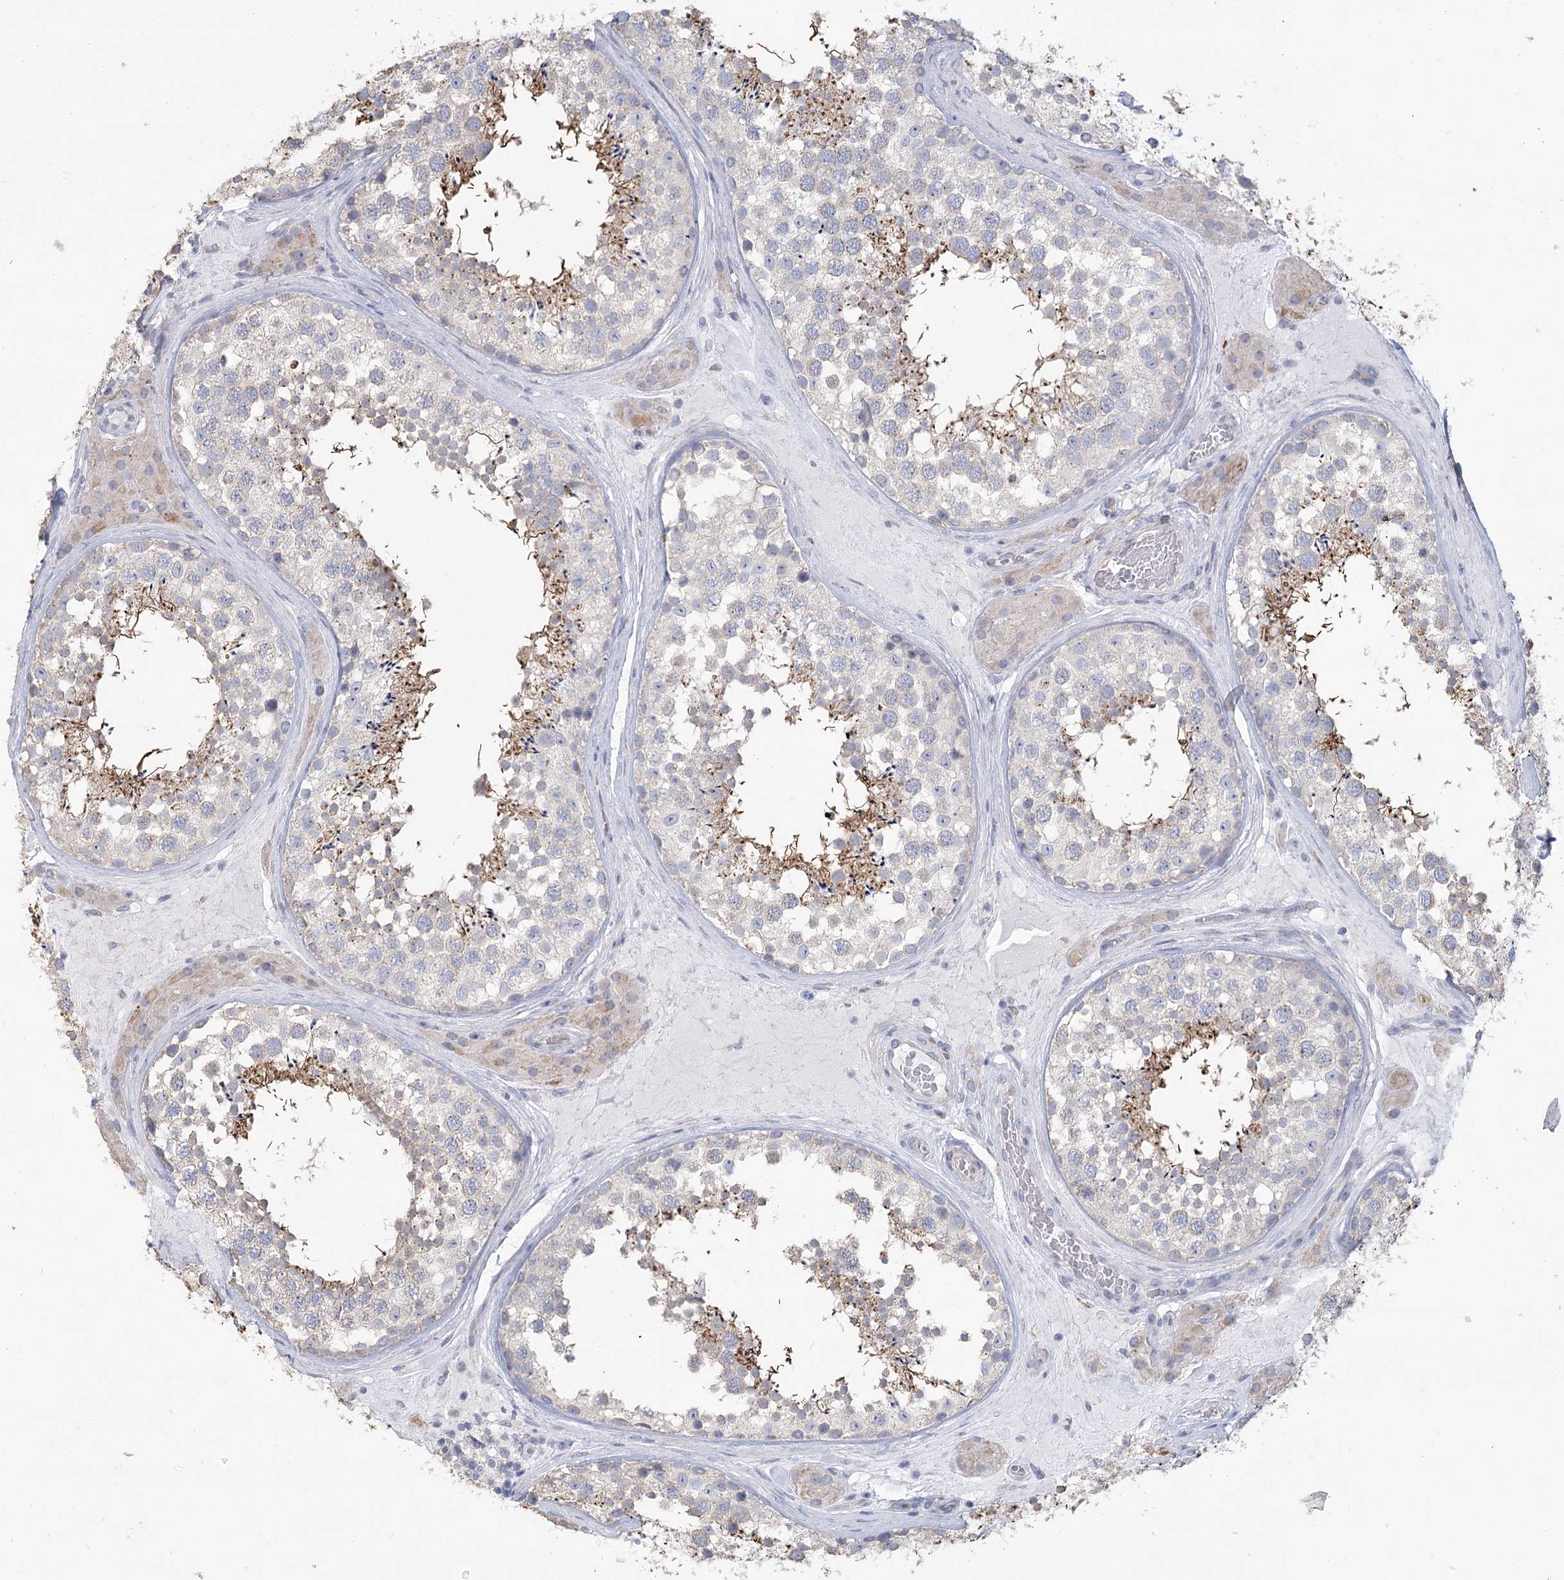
{"staining": {"intensity": "moderate", "quantity": "<25%", "location": "cytoplasmic/membranous"}, "tissue": "testis", "cell_type": "Cells in seminiferous ducts", "image_type": "normal", "snomed": [{"axis": "morphology", "description": "Normal tissue, NOS"}, {"axis": "topography", "description": "Testis"}], "caption": "Protein positivity by IHC demonstrates moderate cytoplasmic/membranous positivity in approximately <25% of cells in seminiferous ducts in unremarkable testis. (IHC, brightfield microscopy, high magnification).", "gene": "CNTLN", "patient": {"sex": "male", "age": 46}}